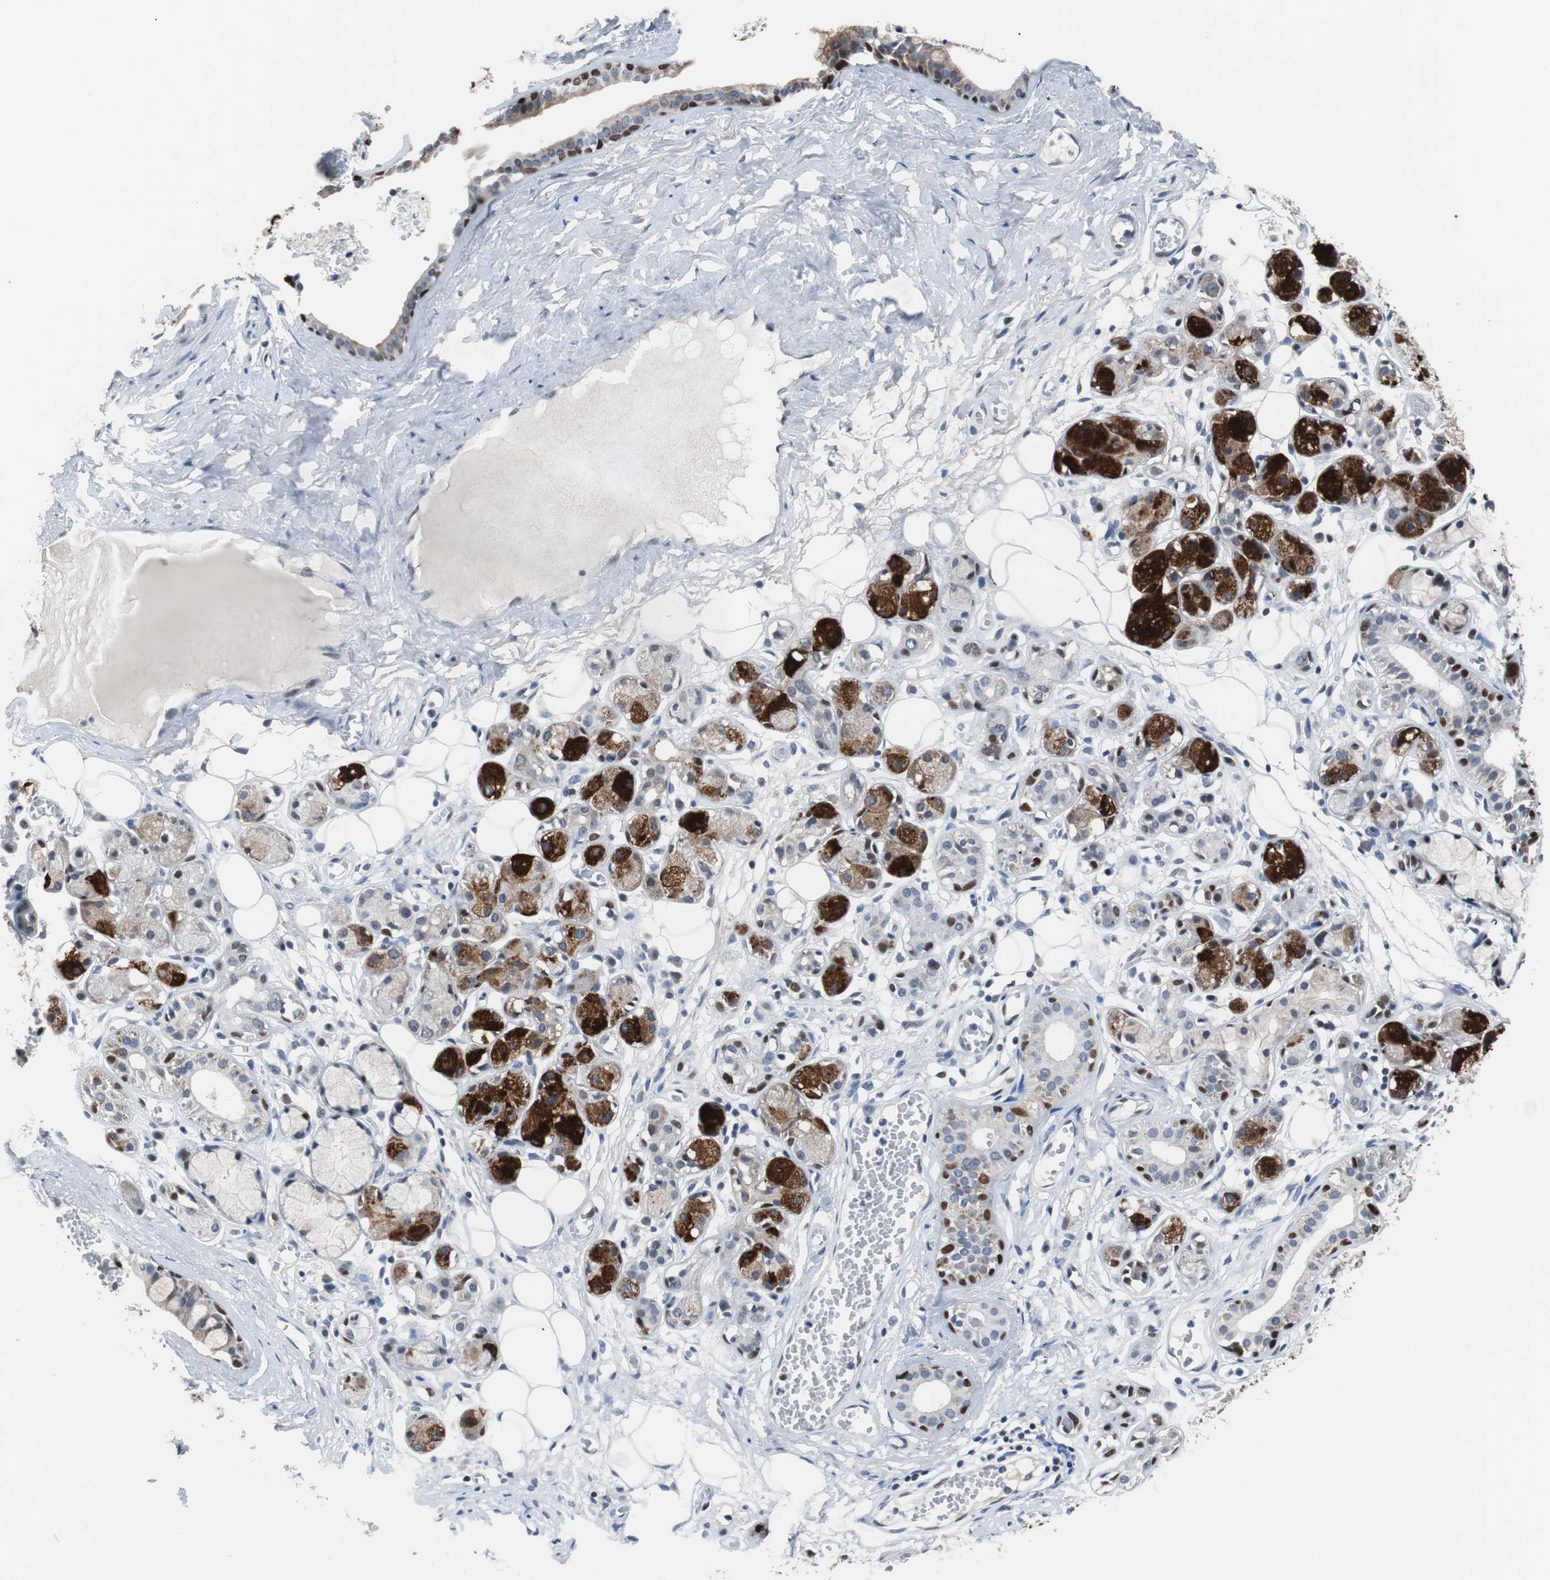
{"staining": {"intensity": "negative", "quantity": "none", "location": "none"}, "tissue": "adipose tissue", "cell_type": "Adipocytes", "image_type": "normal", "snomed": [{"axis": "morphology", "description": "Normal tissue, NOS"}, {"axis": "morphology", "description": "Inflammation, NOS"}, {"axis": "topography", "description": "Vascular tissue"}, {"axis": "topography", "description": "Salivary gland"}], "caption": "A micrograph of human adipose tissue is negative for staining in adipocytes.", "gene": "TP63", "patient": {"sex": "female", "age": 75}}